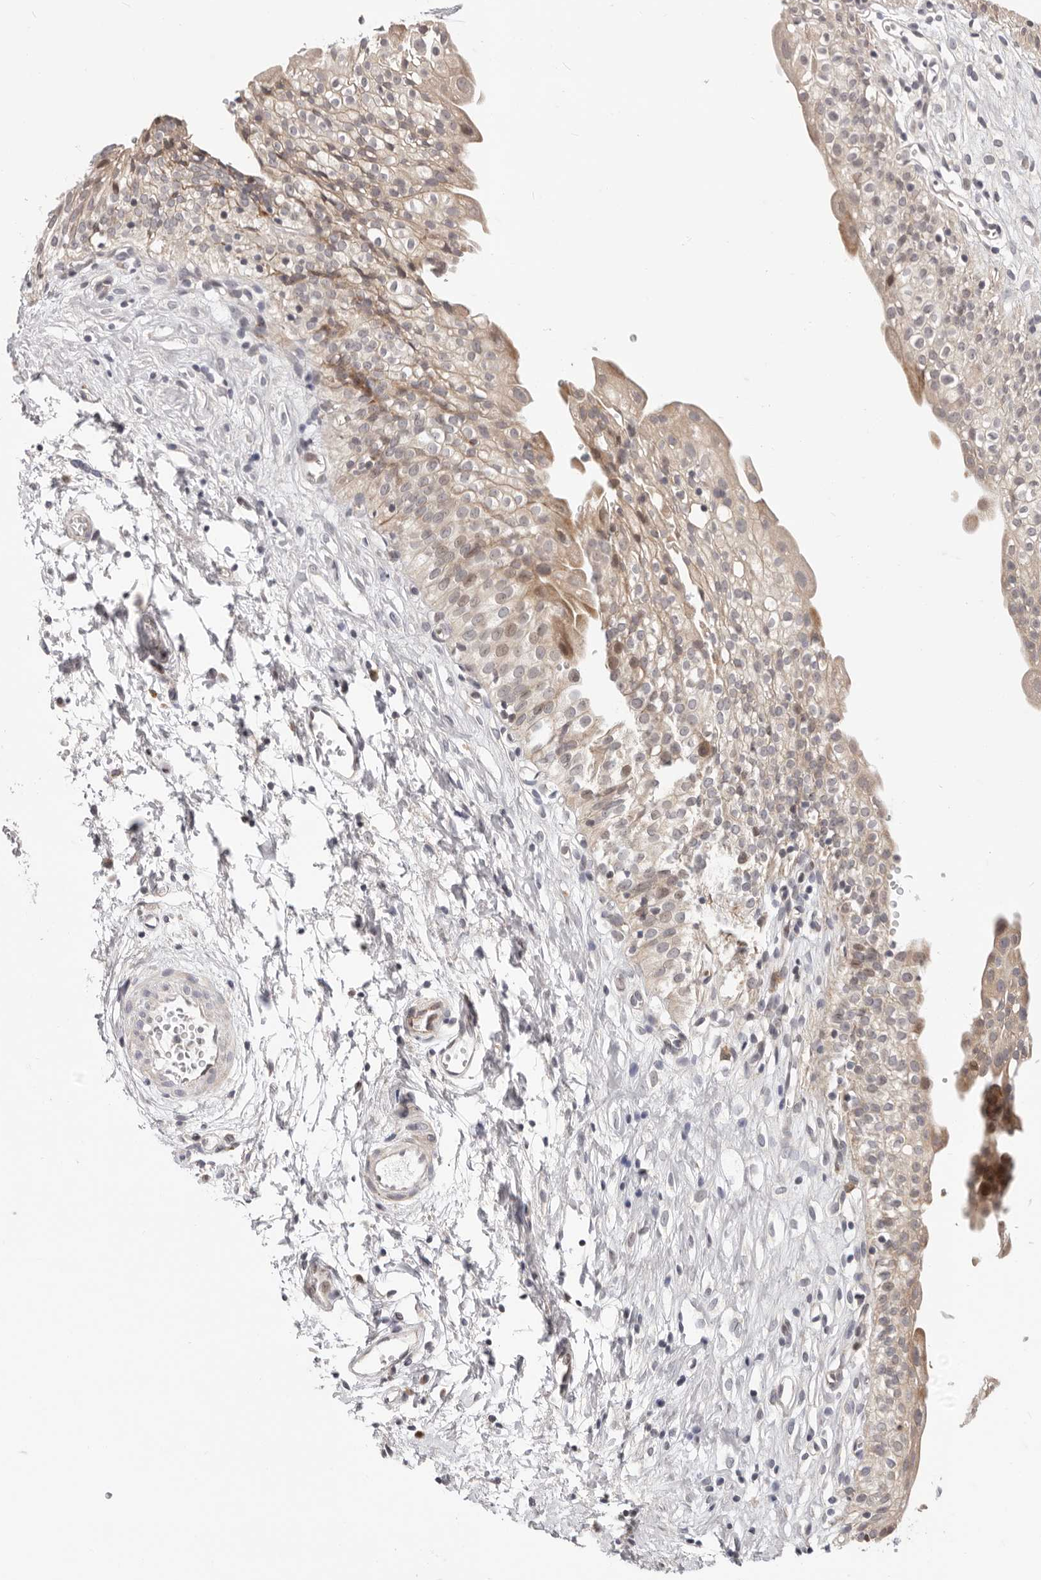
{"staining": {"intensity": "weak", "quantity": "25%-75%", "location": "cytoplasmic/membranous"}, "tissue": "urinary bladder", "cell_type": "Urothelial cells", "image_type": "normal", "snomed": [{"axis": "morphology", "description": "Normal tissue, NOS"}, {"axis": "topography", "description": "Urinary bladder"}], "caption": "IHC of benign human urinary bladder demonstrates low levels of weak cytoplasmic/membranous staining in about 25%-75% of urothelial cells.", "gene": "TOR3A", "patient": {"sex": "male", "age": 51}}